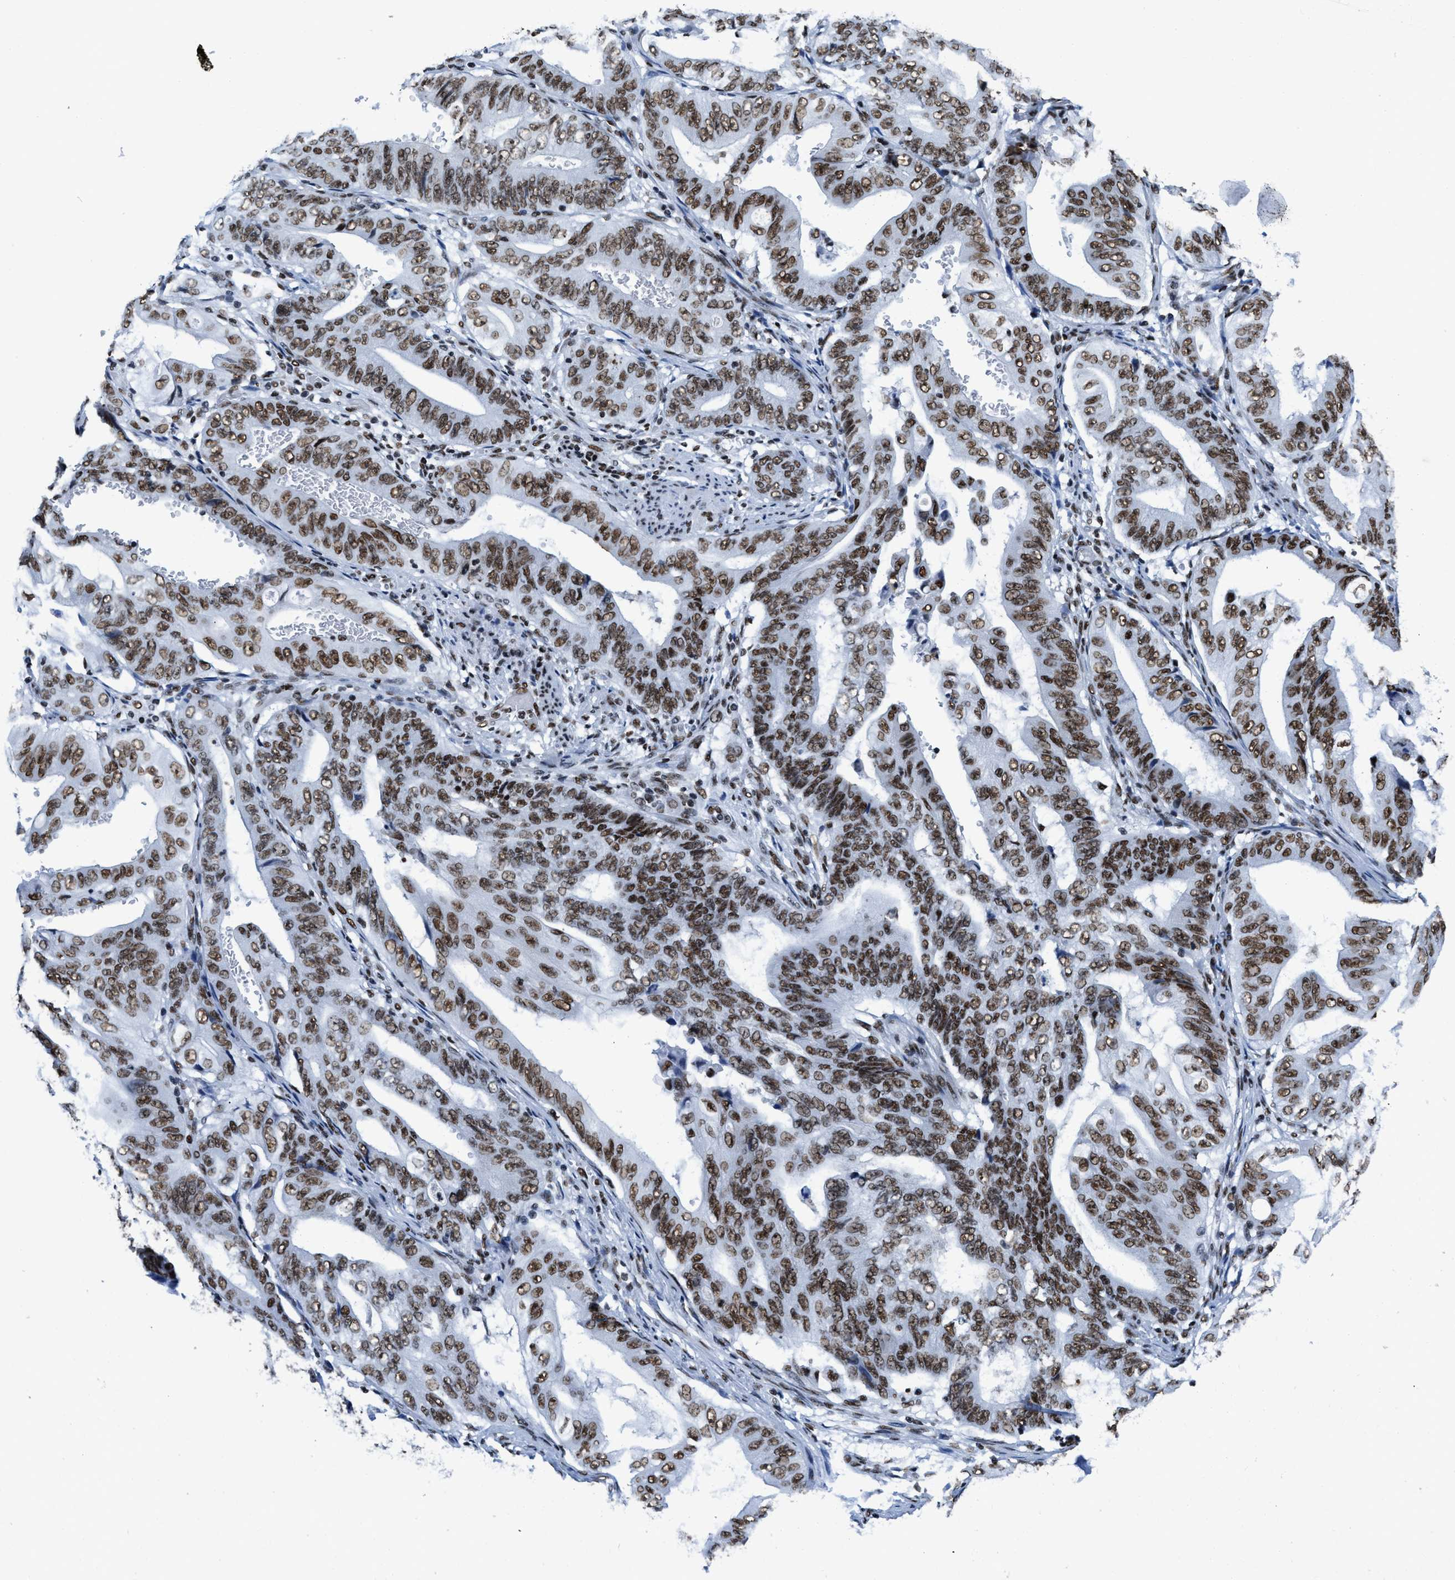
{"staining": {"intensity": "moderate", "quantity": ">75%", "location": "nuclear"}, "tissue": "stomach cancer", "cell_type": "Tumor cells", "image_type": "cancer", "snomed": [{"axis": "morphology", "description": "Adenocarcinoma, NOS"}, {"axis": "topography", "description": "Stomach"}], "caption": "Approximately >75% of tumor cells in human stomach adenocarcinoma reveal moderate nuclear protein positivity as visualized by brown immunohistochemical staining.", "gene": "SMARCC2", "patient": {"sex": "female", "age": 73}}